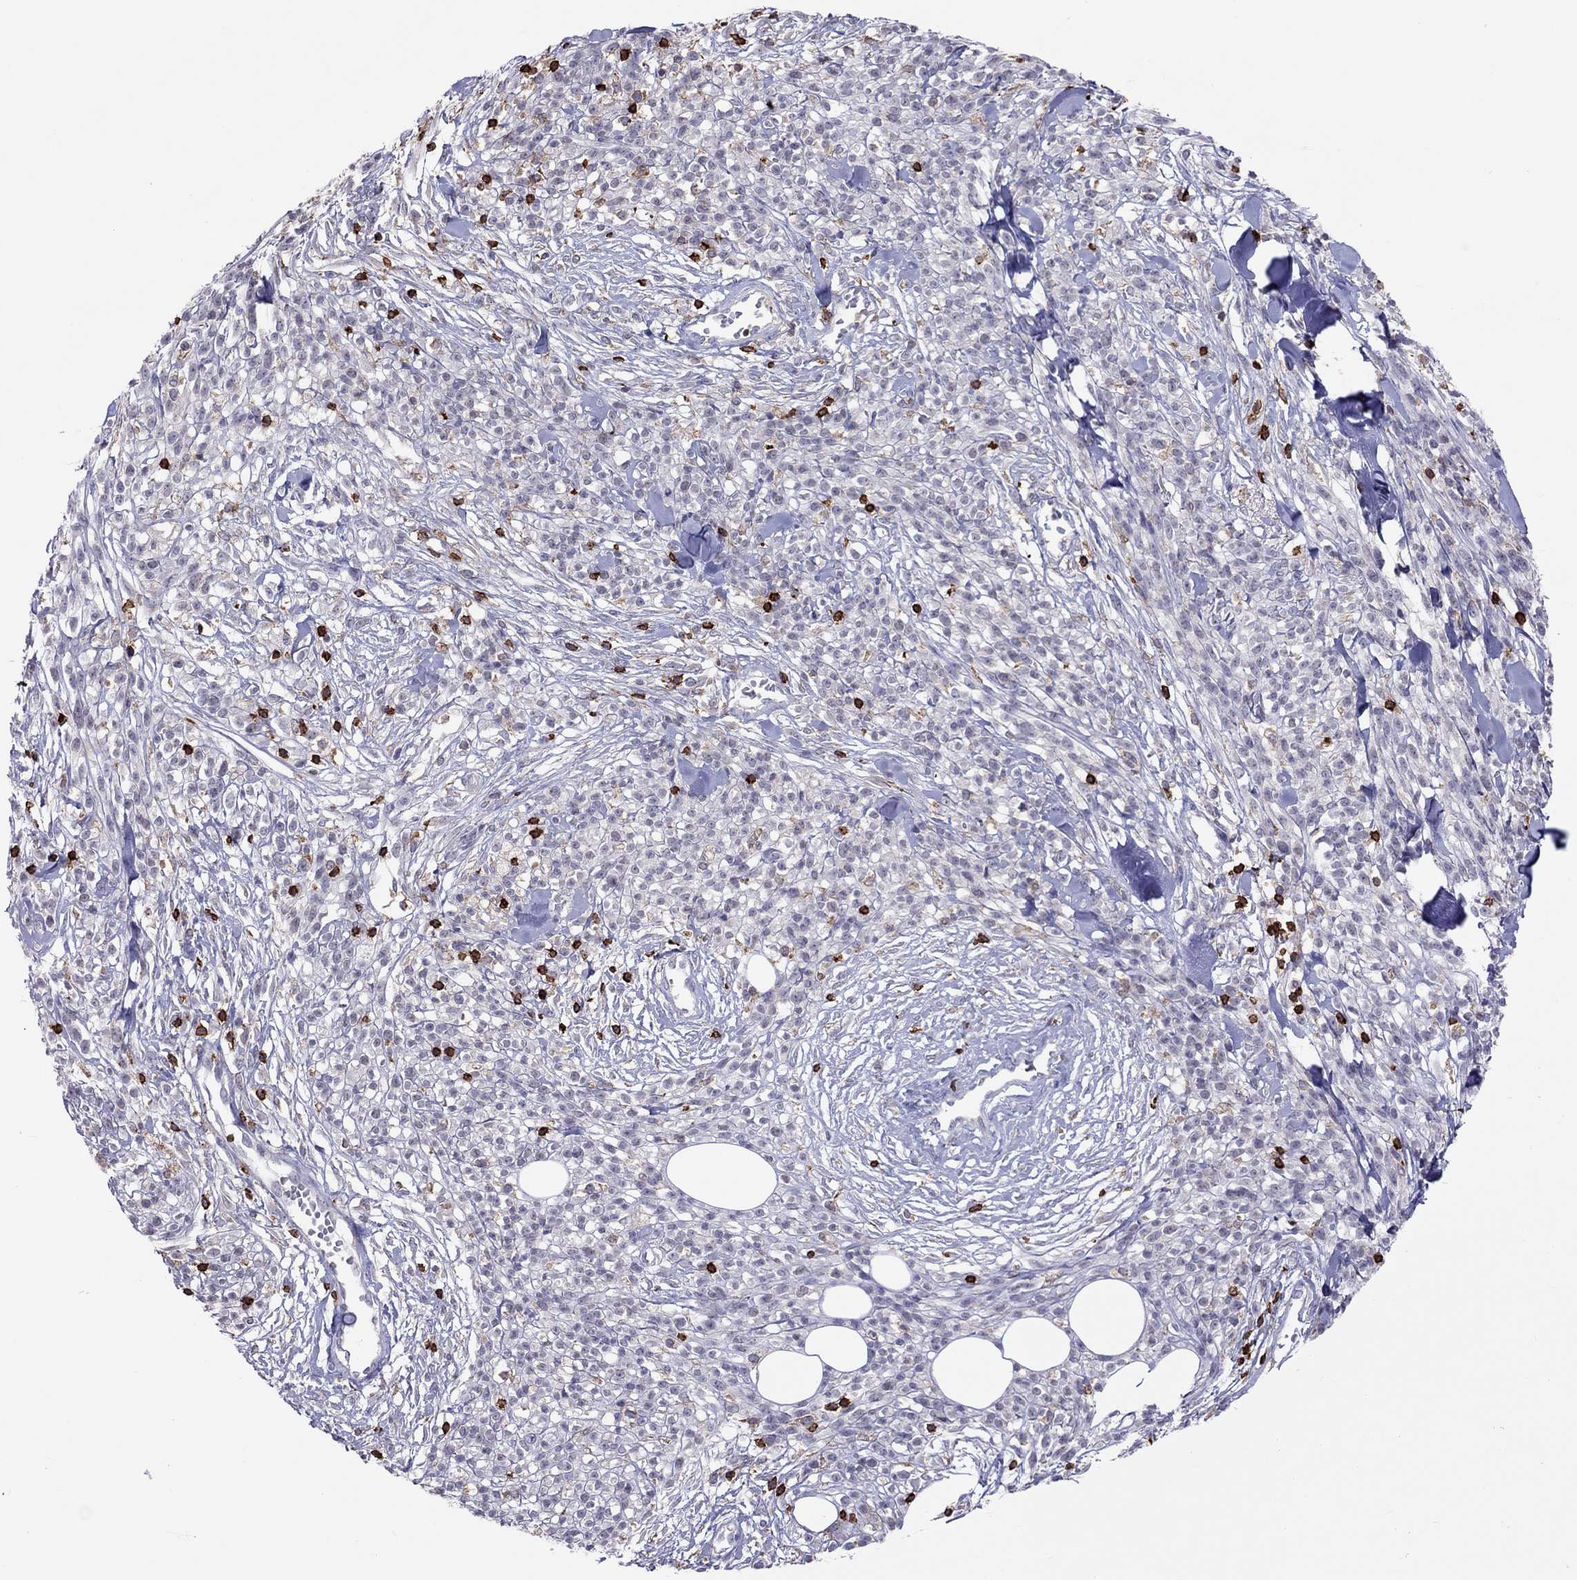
{"staining": {"intensity": "negative", "quantity": "none", "location": "none"}, "tissue": "melanoma", "cell_type": "Tumor cells", "image_type": "cancer", "snomed": [{"axis": "morphology", "description": "Malignant melanoma, NOS"}, {"axis": "topography", "description": "Skin"}, {"axis": "topography", "description": "Skin of trunk"}], "caption": "Malignant melanoma was stained to show a protein in brown. There is no significant positivity in tumor cells.", "gene": "MND1", "patient": {"sex": "male", "age": 74}}